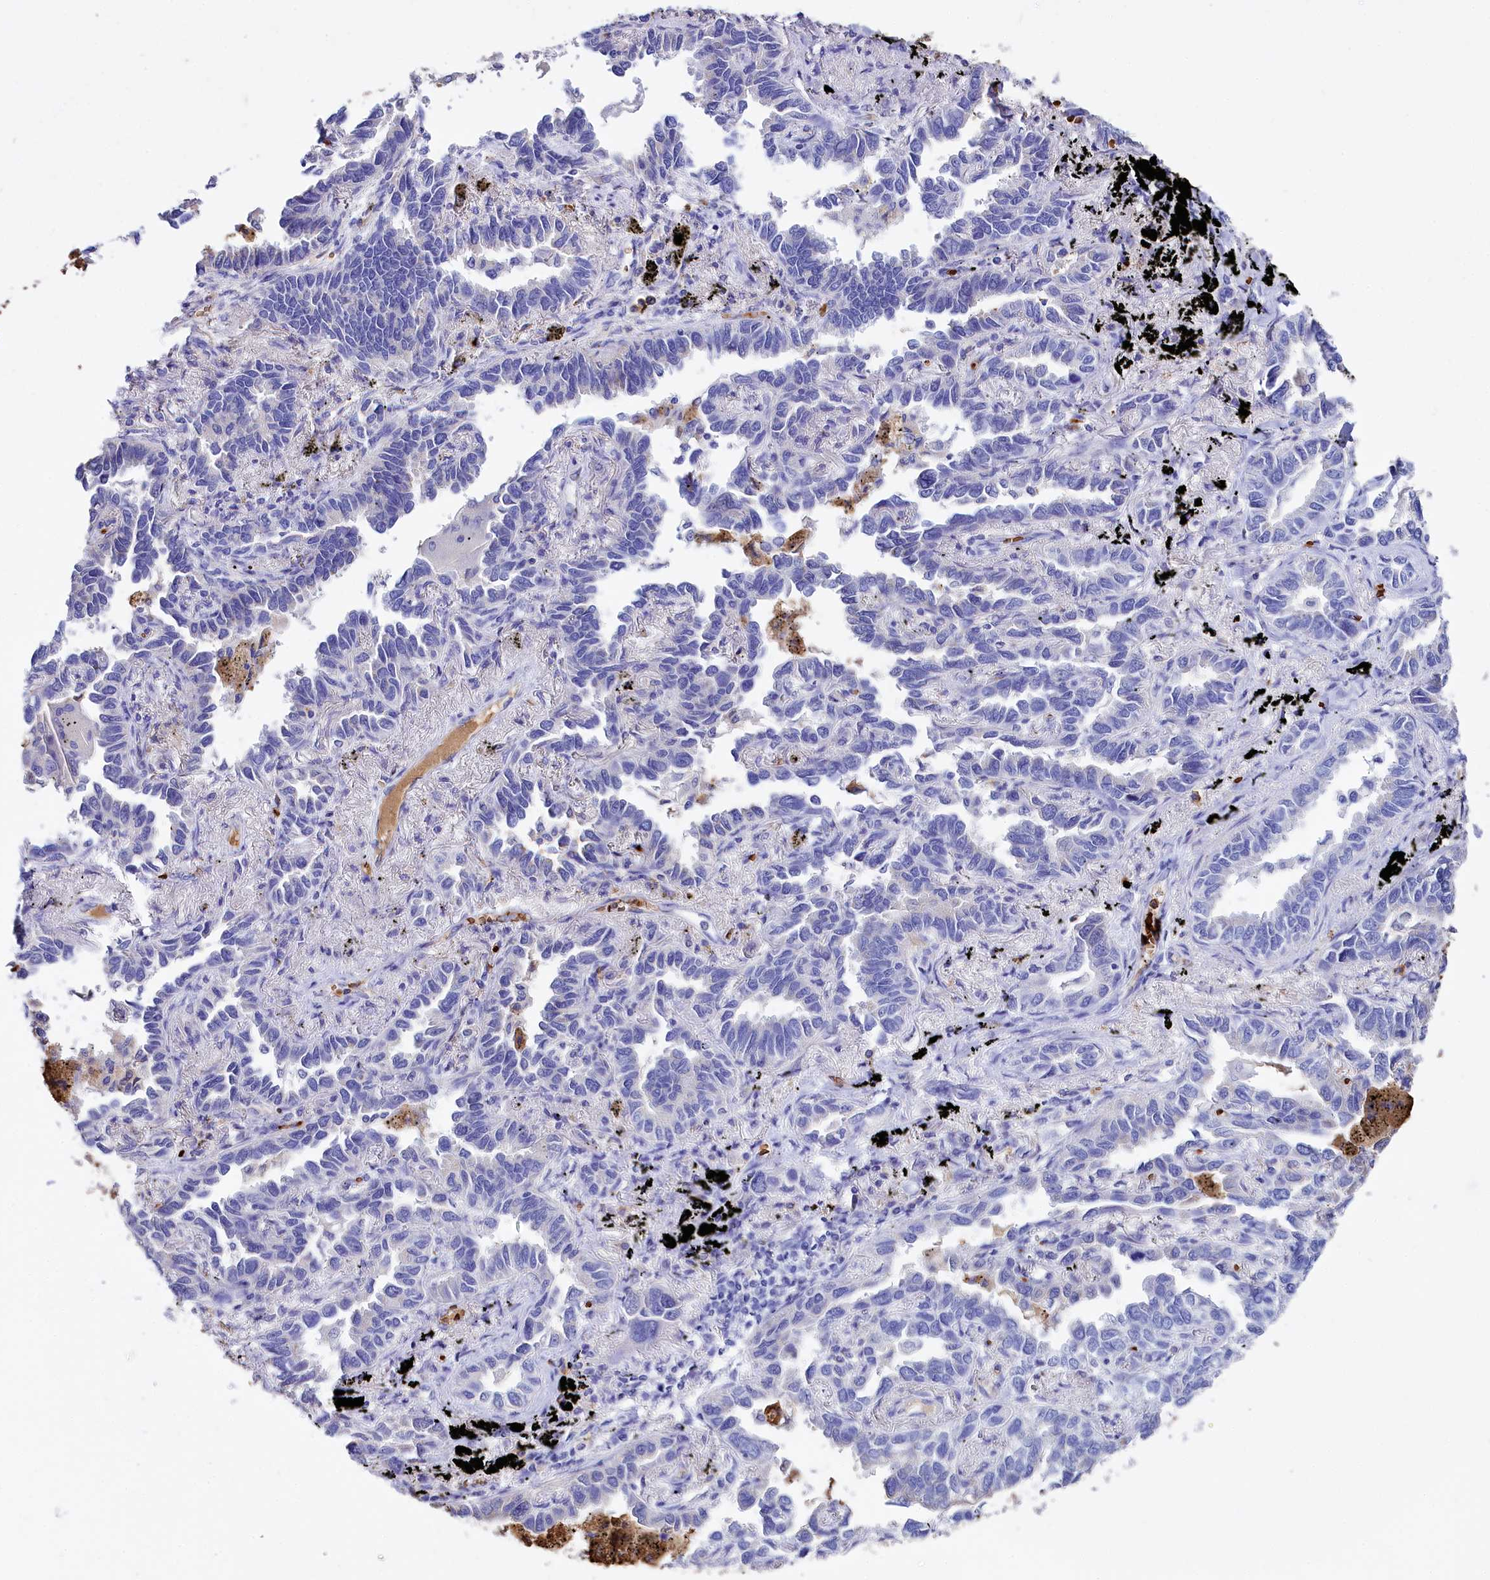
{"staining": {"intensity": "negative", "quantity": "none", "location": "none"}, "tissue": "lung cancer", "cell_type": "Tumor cells", "image_type": "cancer", "snomed": [{"axis": "morphology", "description": "Adenocarcinoma, NOS"}, {"axis": "topography", "description": "Lung"}], "caption": "The histopathology image shows no staining of tumor cells in lung adenocarcinoma. (DAB IHC visualized using brightfield microscopy, high magnification).", "gene": "RPUSD3", "patient": {"sex": "male", "age": 67}}